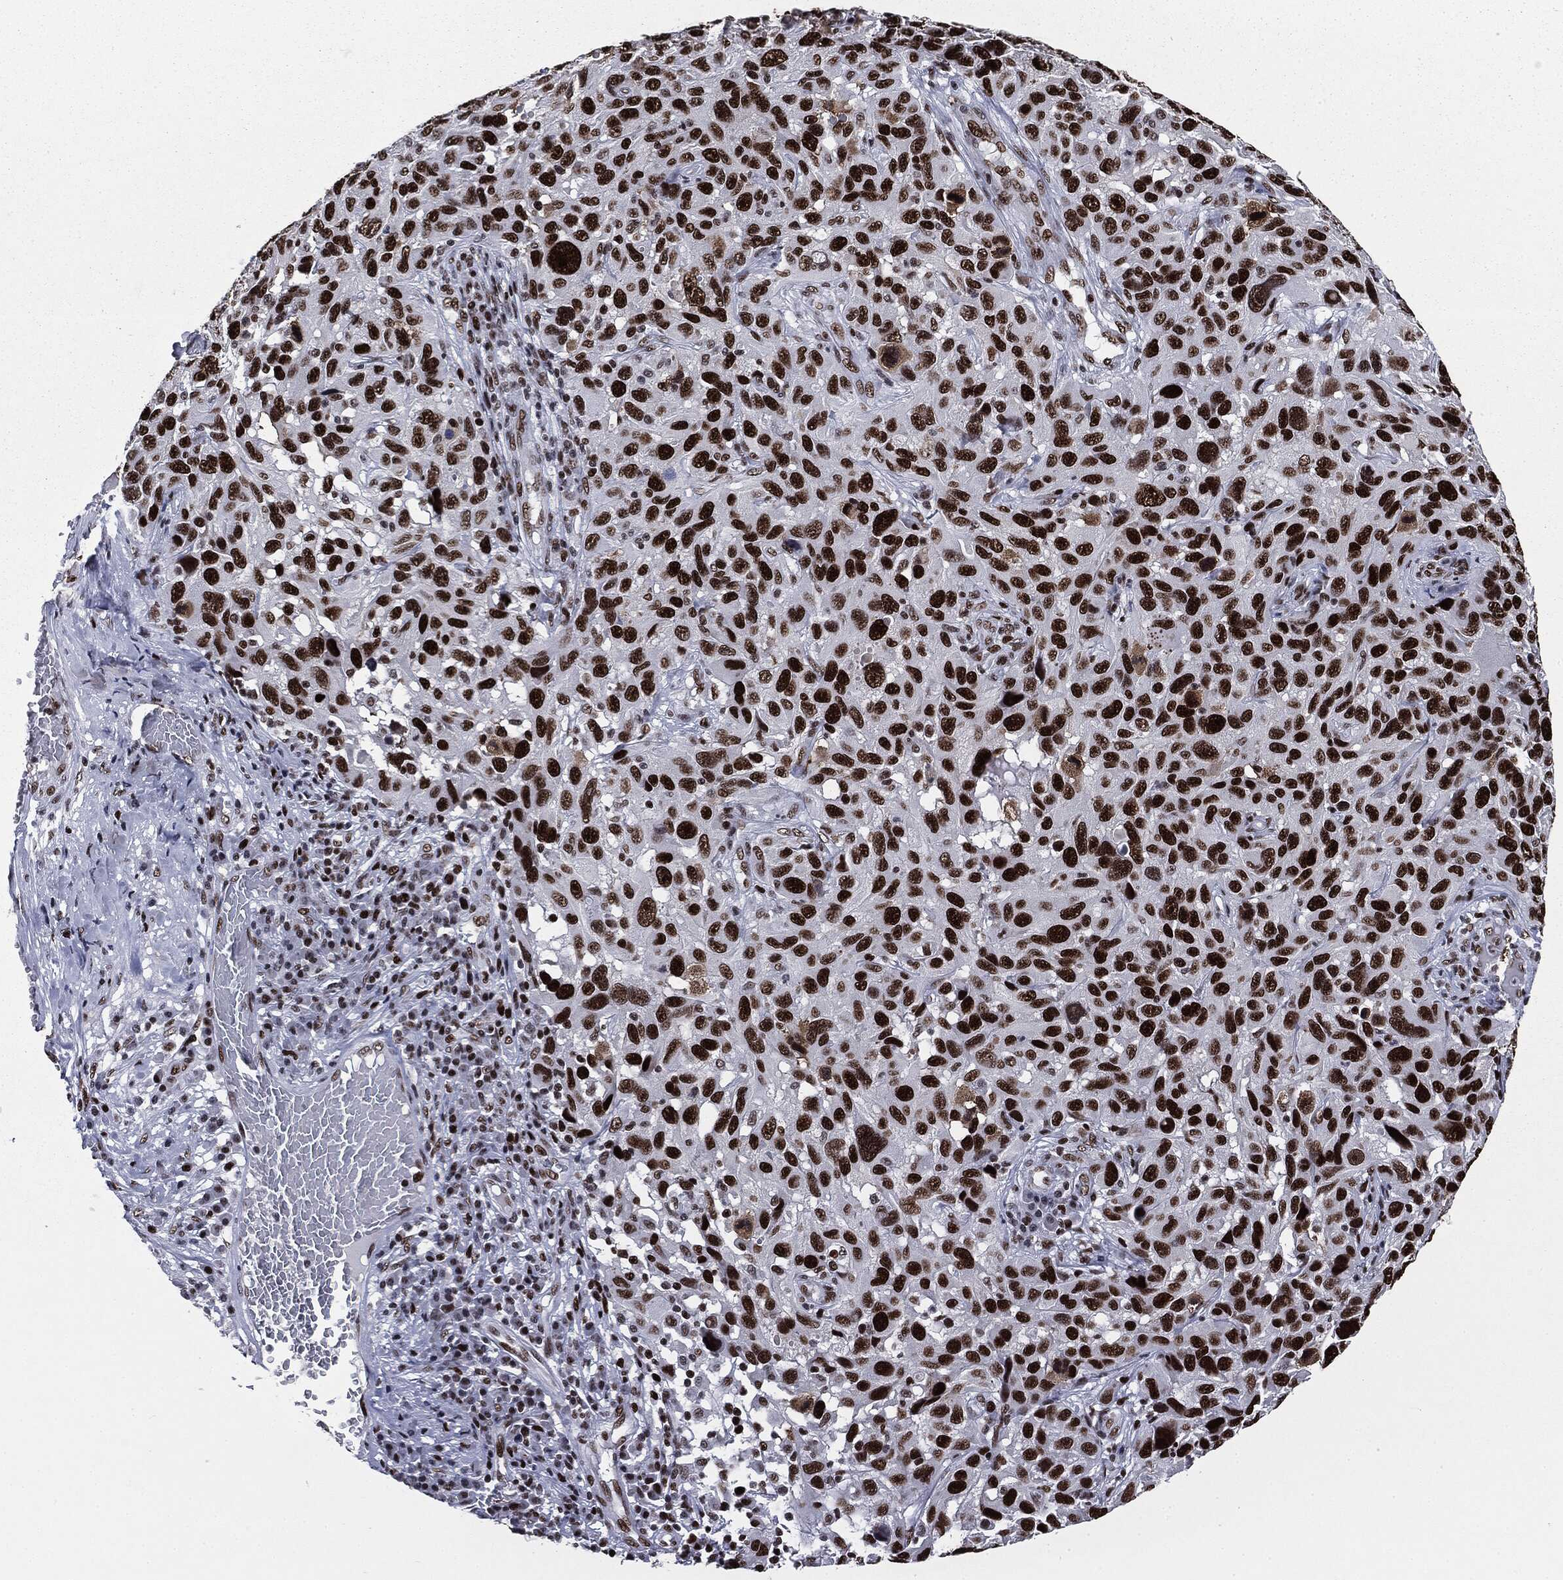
{"staining": {"intensity": "strong", "quantity": ">75%", "location": "nuclear"}, "tissue": "melanoma", "cell_type": "Tumor cells", "image_type": "cancer", "snomed": [{"axis": "morphology", "description": "Malignant melanoma, NOS"}, {"axis": "topography", "description": "Skin"}], "caption": "Strong nuclear protein positivity is present in about >75% of tumor cells in melanoma.", "gene": "MSH2", "patient": {"sex": "male", "age": 53}}